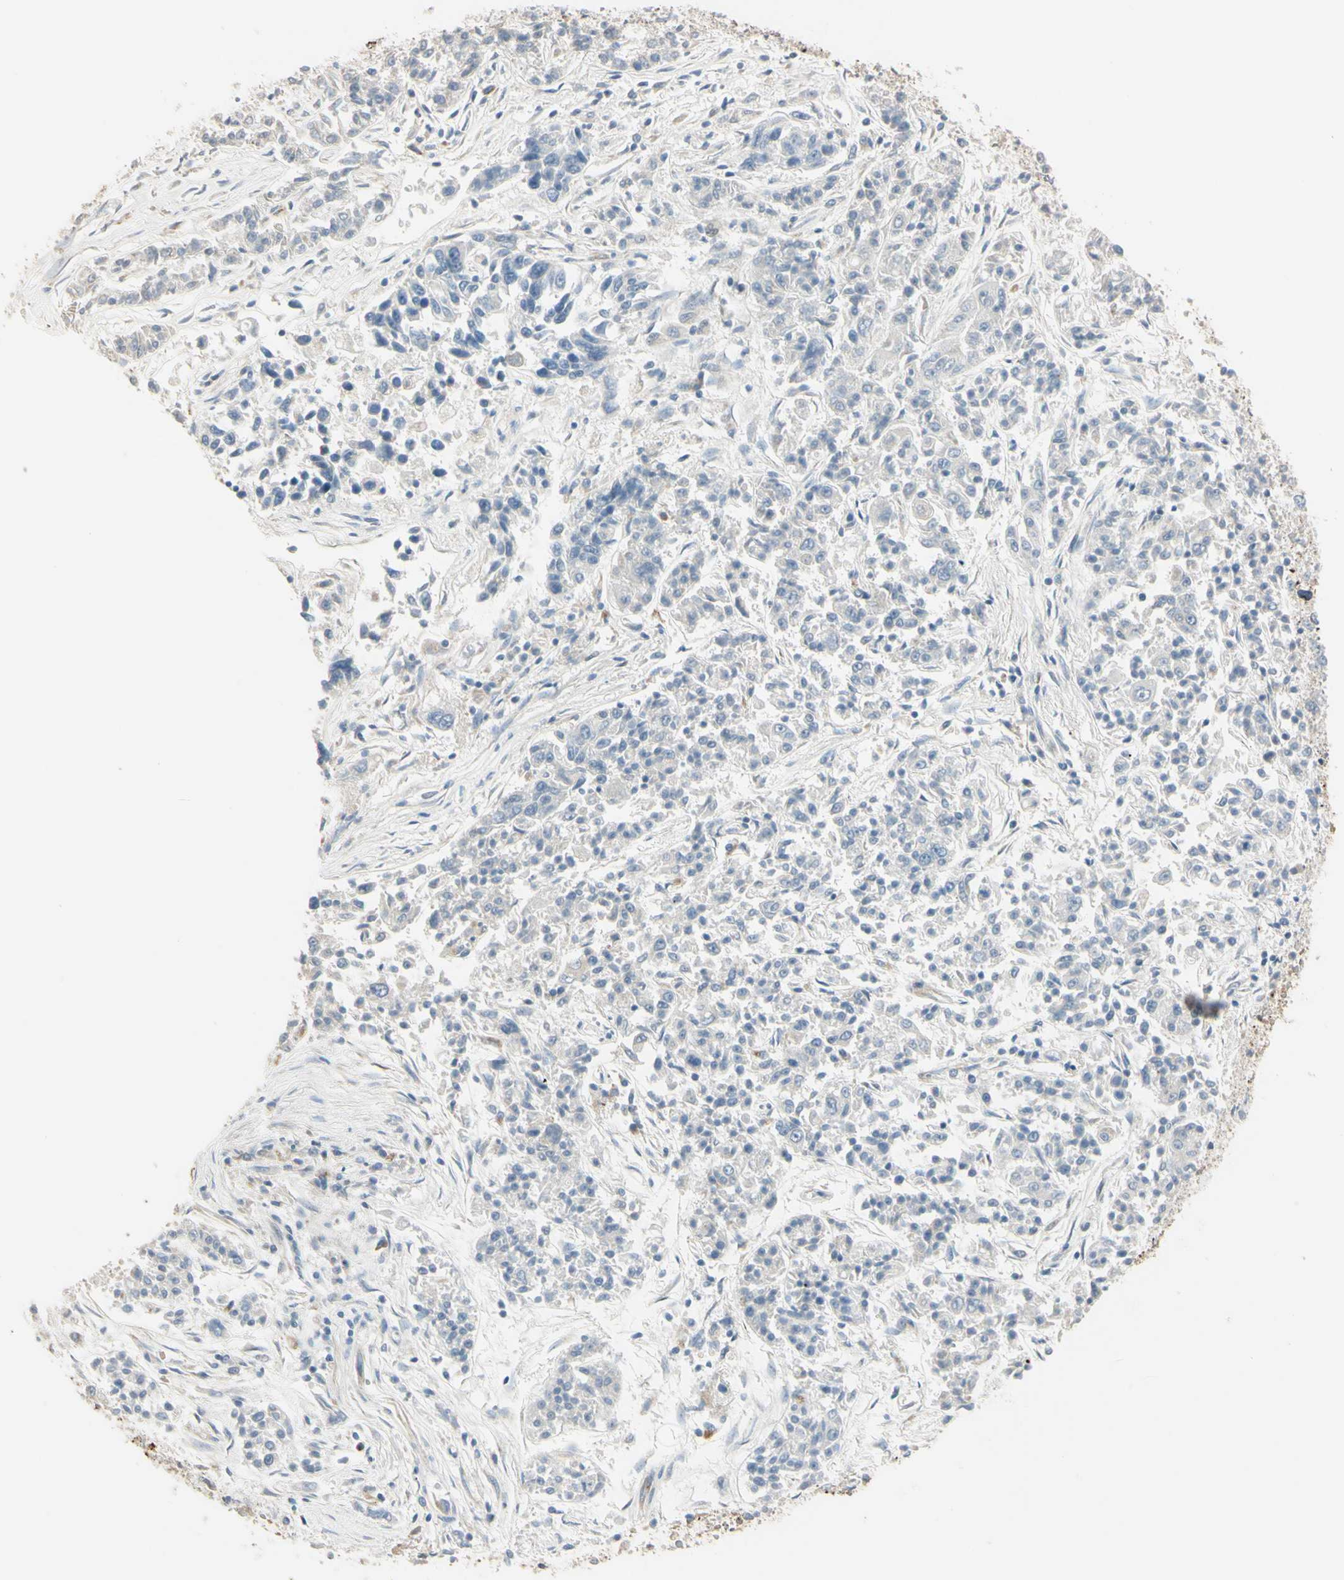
{"staining": {"intensity": "negative", "quantity": "none", "location": "none"}, "tissue": "lung cancer", "cell_type": "Tumor cells", "image_type": "cancer", "snomed": [{"axis": "morphology", "description": "Adenocarcinoma, NOS"}, {"axis": "topography", "description": "Lung"}], "caption": "Immunohistochemical staining of human lung adenocarcinoma demonstrates no significant staining in tumor cells.", "gene": "ANGPTL1", "patient": {"sex": "male", "age": 84}}